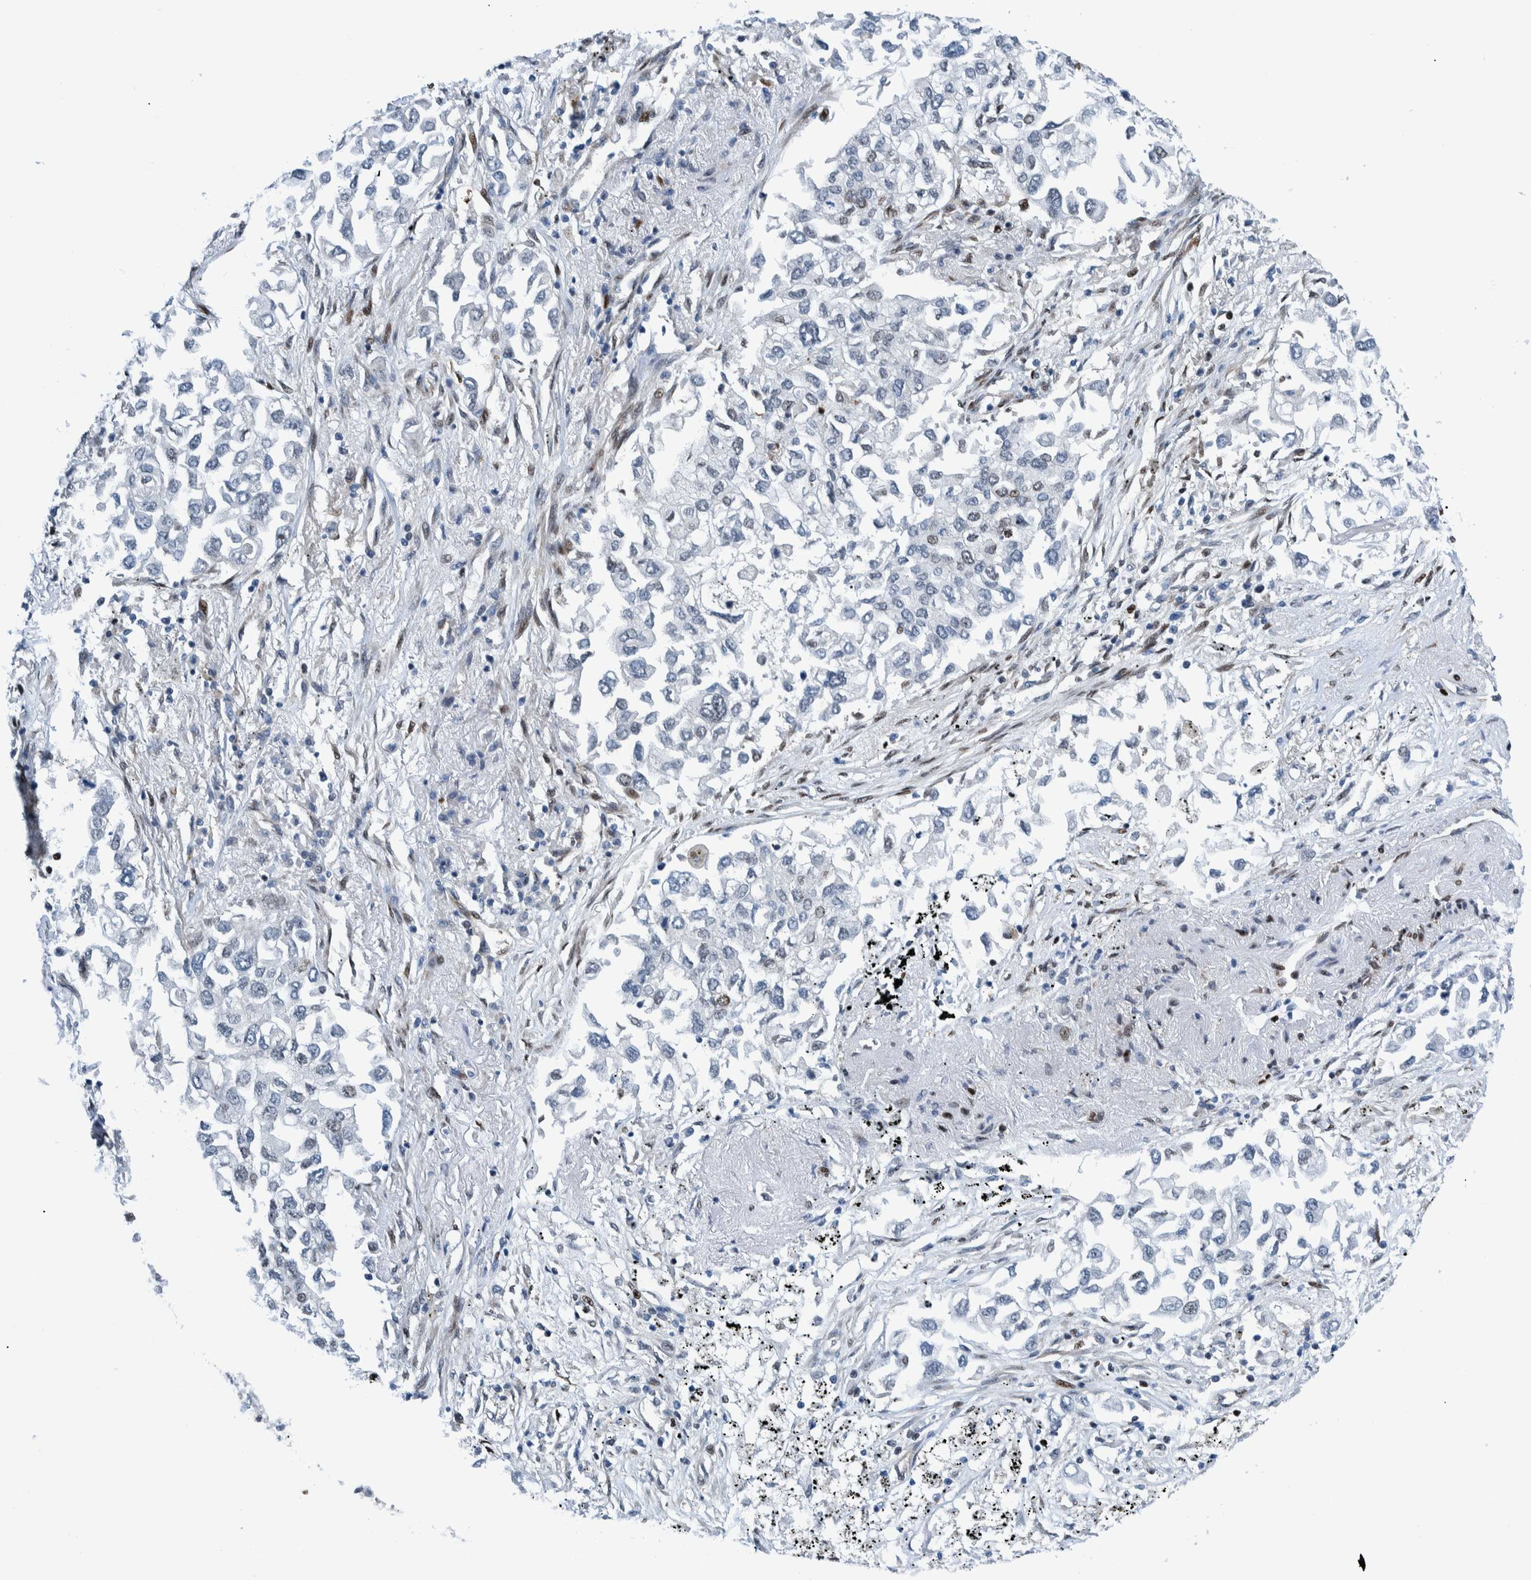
{"staining": {"intensity": "negative", "quantity": "none", "location": "none"}, "tissue": "lung cancer", "cell_type": "Tumor cells", "image_type": "cancer", "snomed": [{"axis": "morphology", "description": "Inflammation, NOS"}, {"axis": "morphology", "description": "Adenocarcinoma, NOS"}, {"axis": "topography", "description": "Lung"}], "caption": "A high-resolution micrograph shows immunohistochemistry (IHC) staining of lung adenocarcinoma, which reveals no significant staining in tumor cells. Brightfield microscopy of immunohistochemistry (IHC) stained with DAB (brown) and hematoxylin (blue), captured at high magnification.", "gene": "HEATR9", "patient": {"sex": "male", "age": 63}}